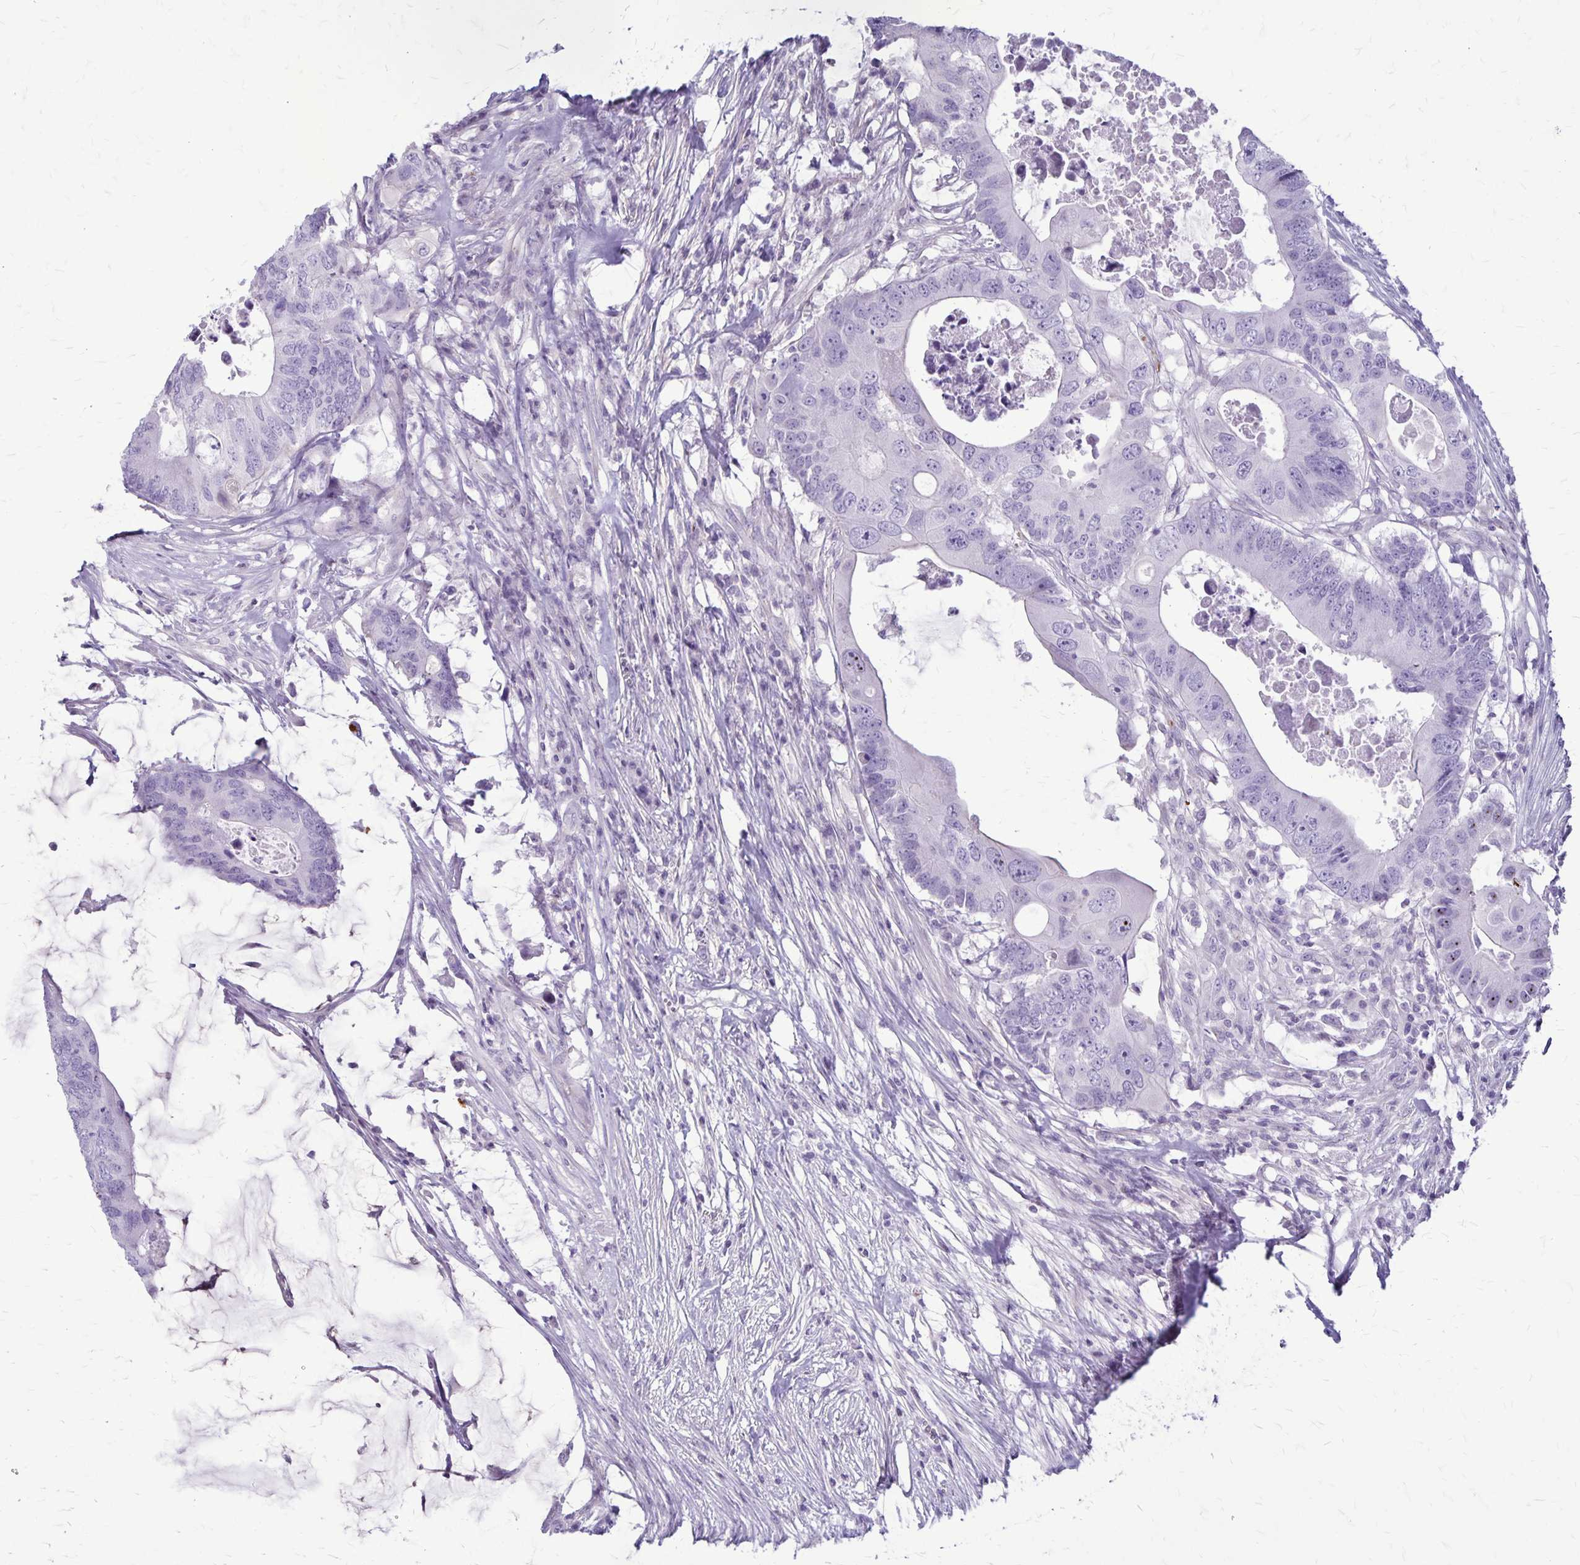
{"staining": {"intensity": "negative", "quantity": "none", "location": "none"}, "tissue": "colorectal cancer", "cell_type": "Tumor cells", "image_type": "cancer", "snomed": [{"axis": "morphology", "description": "Adenocarcinoma, NOS"}, {"axis": "topography", "description": "Colon"}], "caption": "High magnification brightfield microscopy of colorectal cancer (adenocarcinoma) stained with DAB (3,3'-diaminobenzidine) (brown) and counterstained with hematoxylin (blue): tumor cells show no significant staining.", "gene": "GP9", "patient": {"sex": "male", "age": 71}}